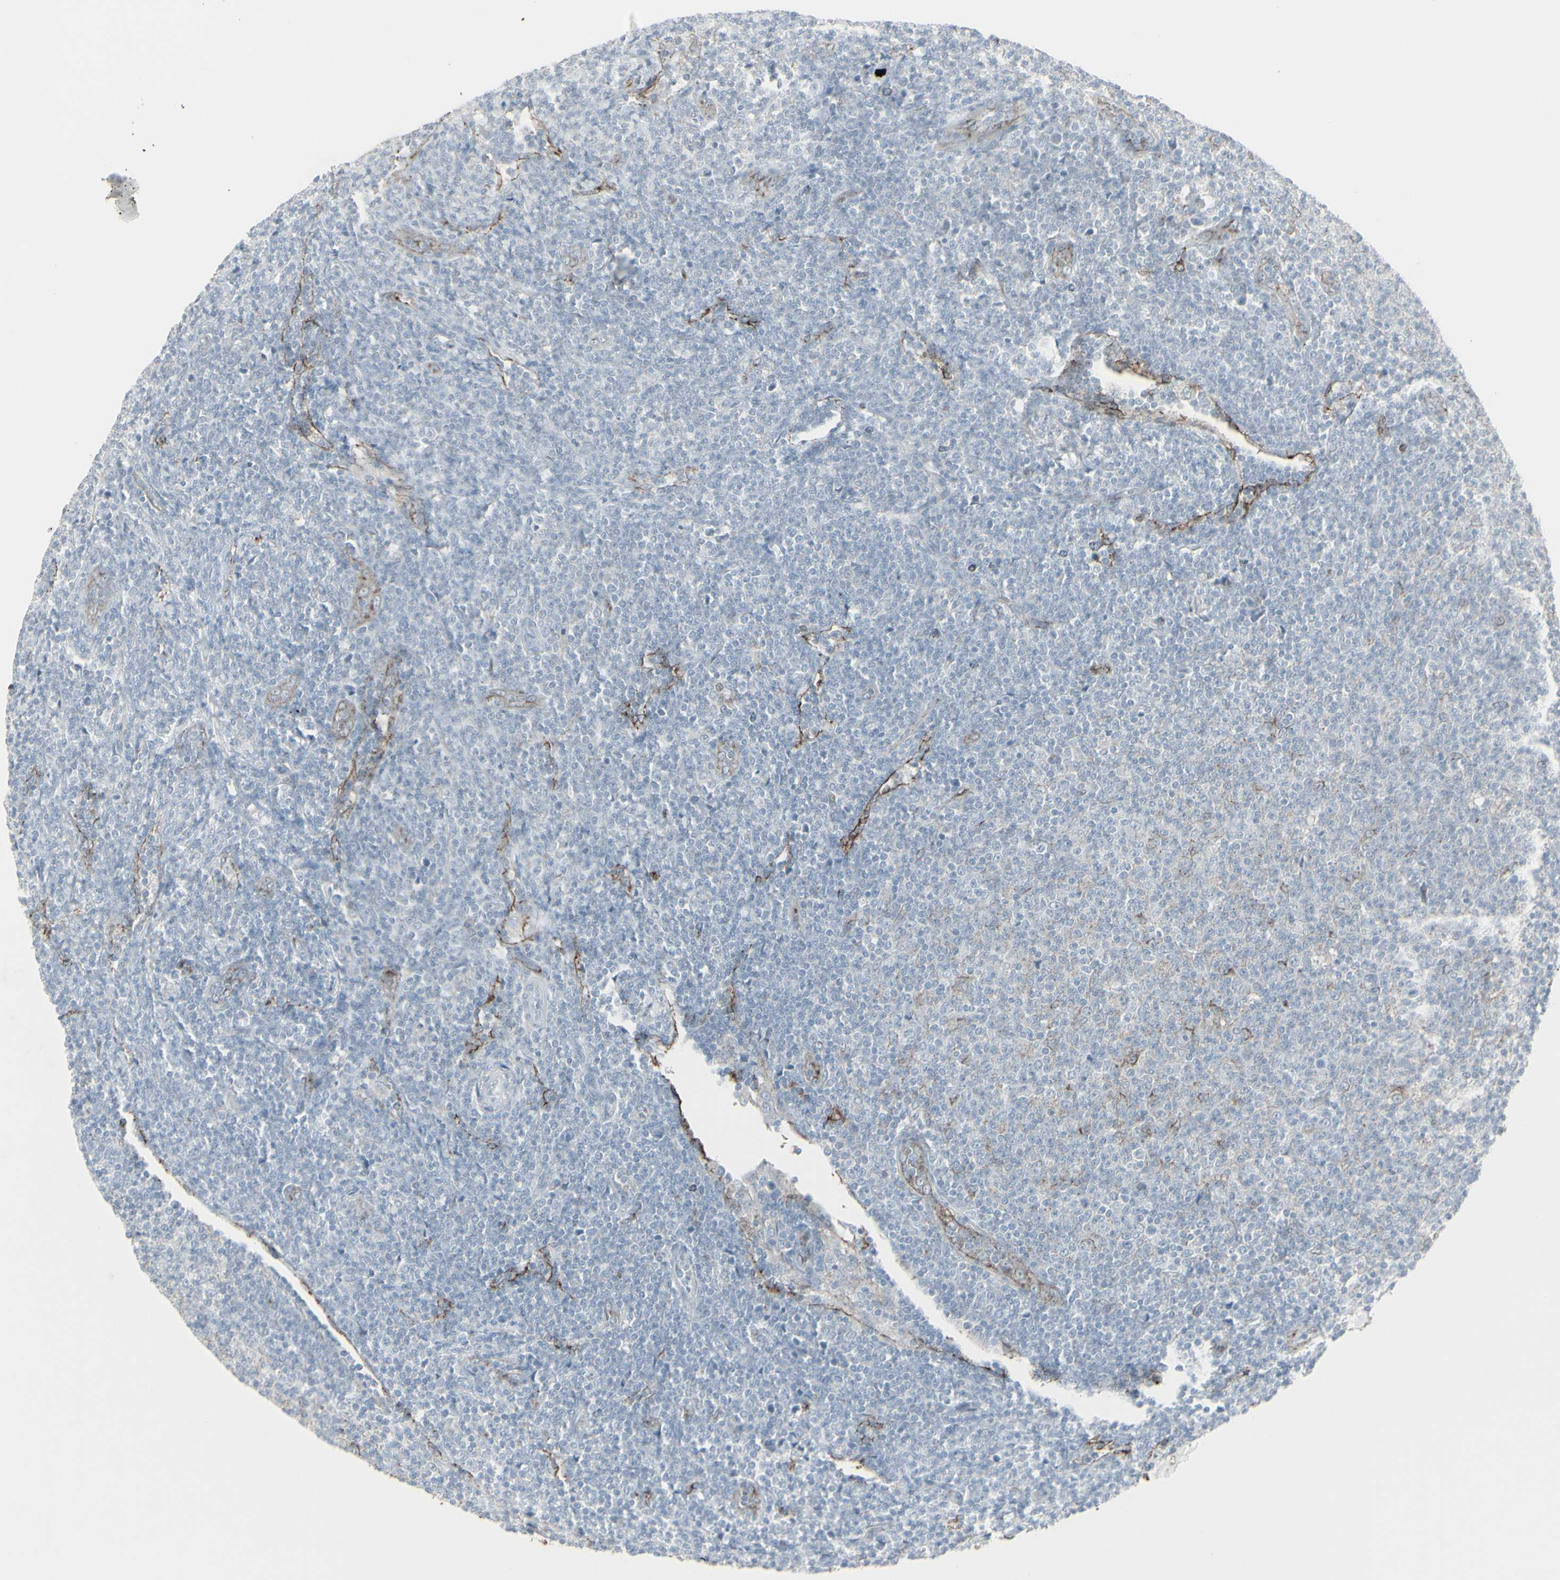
{"staining": {"intensity": "negative", "quantity": "none", "location": "none"}, "tissue": "lymphoma", "cell_type": "Tumor cells", "image_type": "cancer", "snomed": [{"axis": "morphology", "description": "Malignant lymphoma, non-Hodgkin's type, Low grade"}, {"axis": "topography", "description": "Lymph node"}], "caption": "High power microscopy image of an immunohistochemistry (IHC) histopathology image of low-grade malignant lymphoma, non-Hodgkin's type, revealing no significant expression in tumor cells.", "gene": "GJA1", "patient": {"sex": "male", "age": 66}}